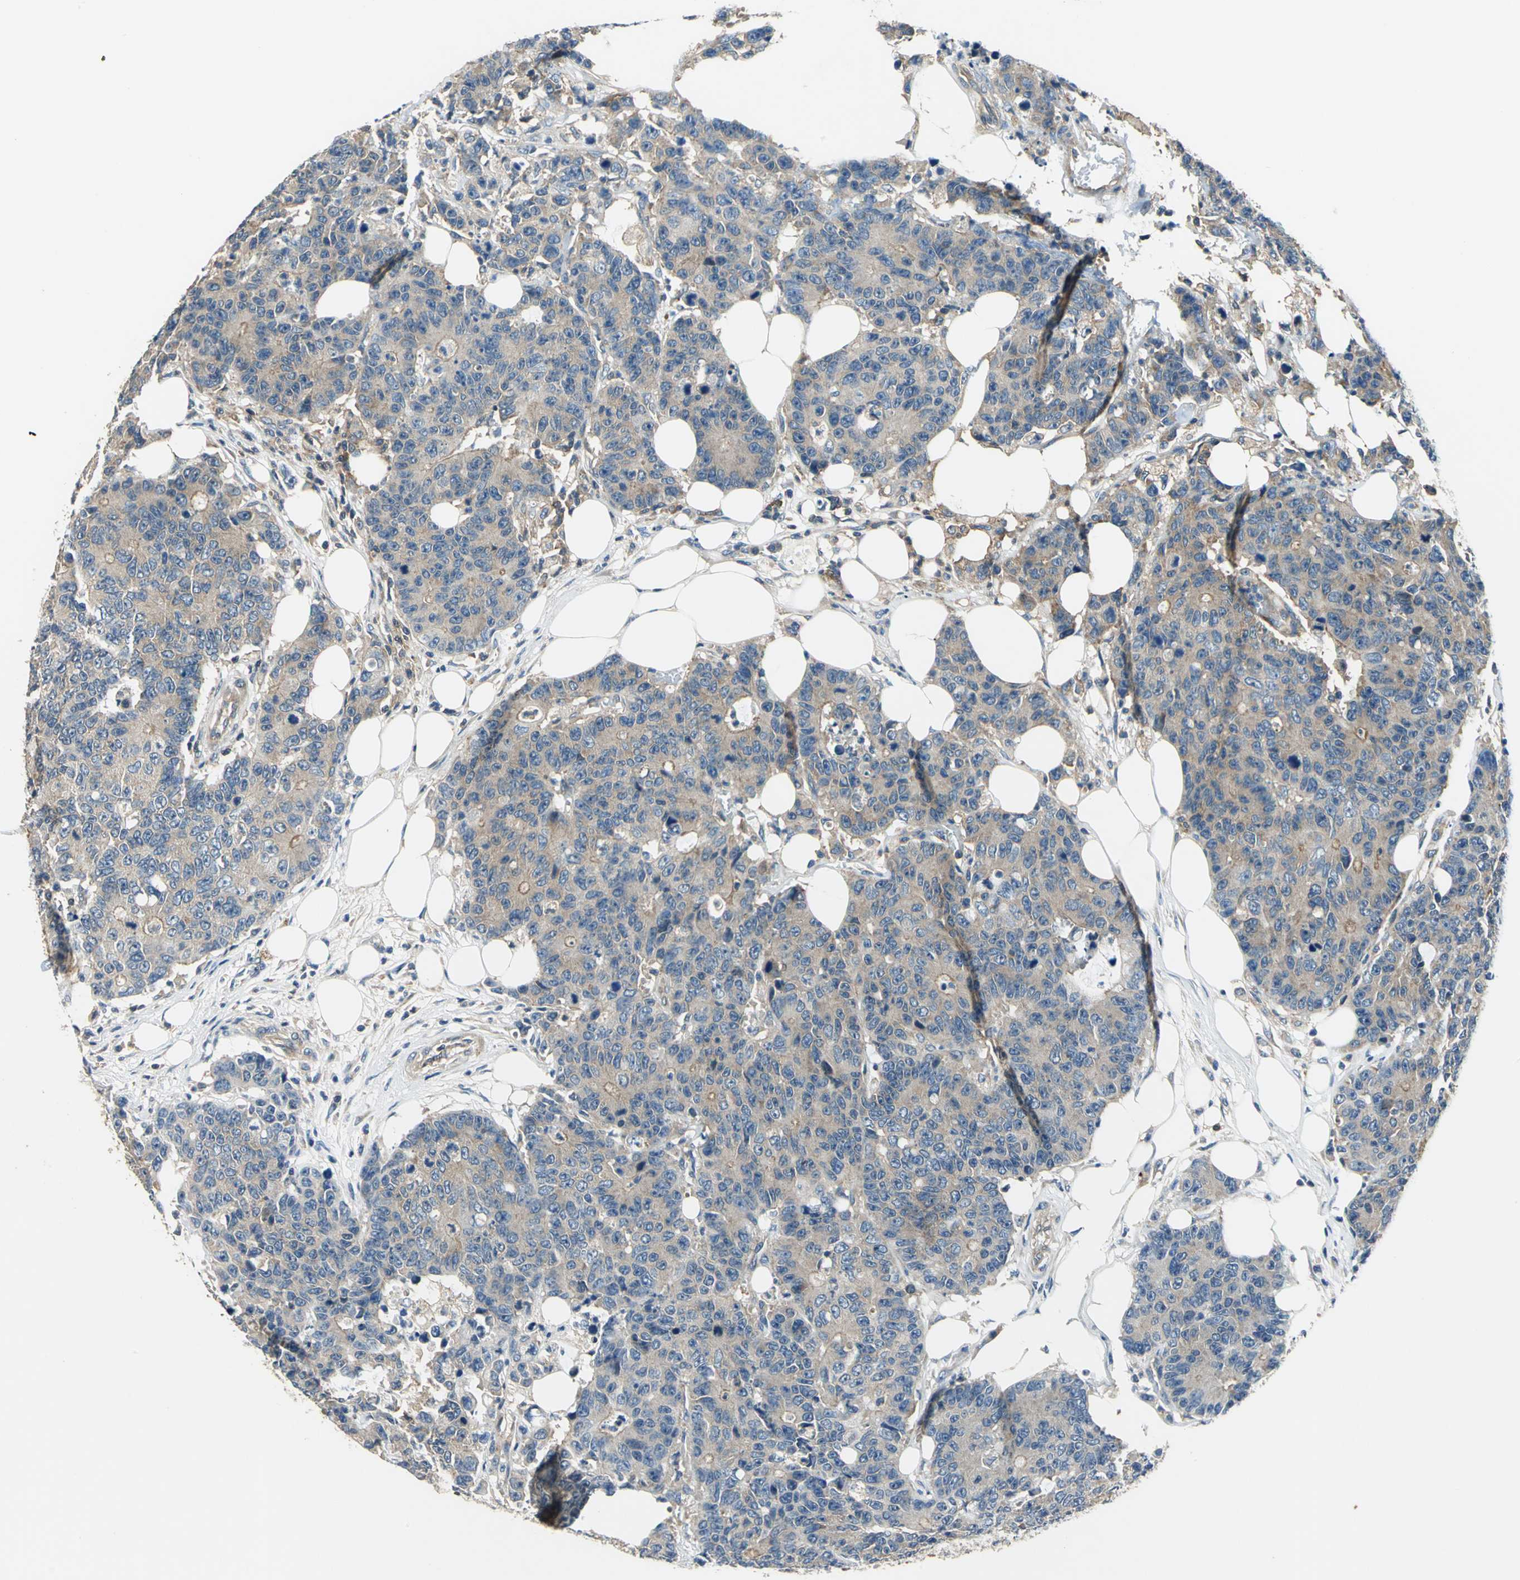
{"staining": {"intensity": "weak", "quantity": ">75%", "location": "cytoplasmic/membranous"}, "tissue": "colorectal cancer", "cell_type": "Tumor cells", "image_type": "cancer", "snomed": [{"axis": "morphology", "description": "Adenocarcinoma, NOS"}, {"axis": "topography", "description": "Colon"}], "caption": "Weak cytoplasmic/membranous protein positivity is identified in about >75% of tumor cells in adenocarcinoma (colorectal).", "gene": "DDX3Y", "patient": {"sex": "female", "age": 86}}